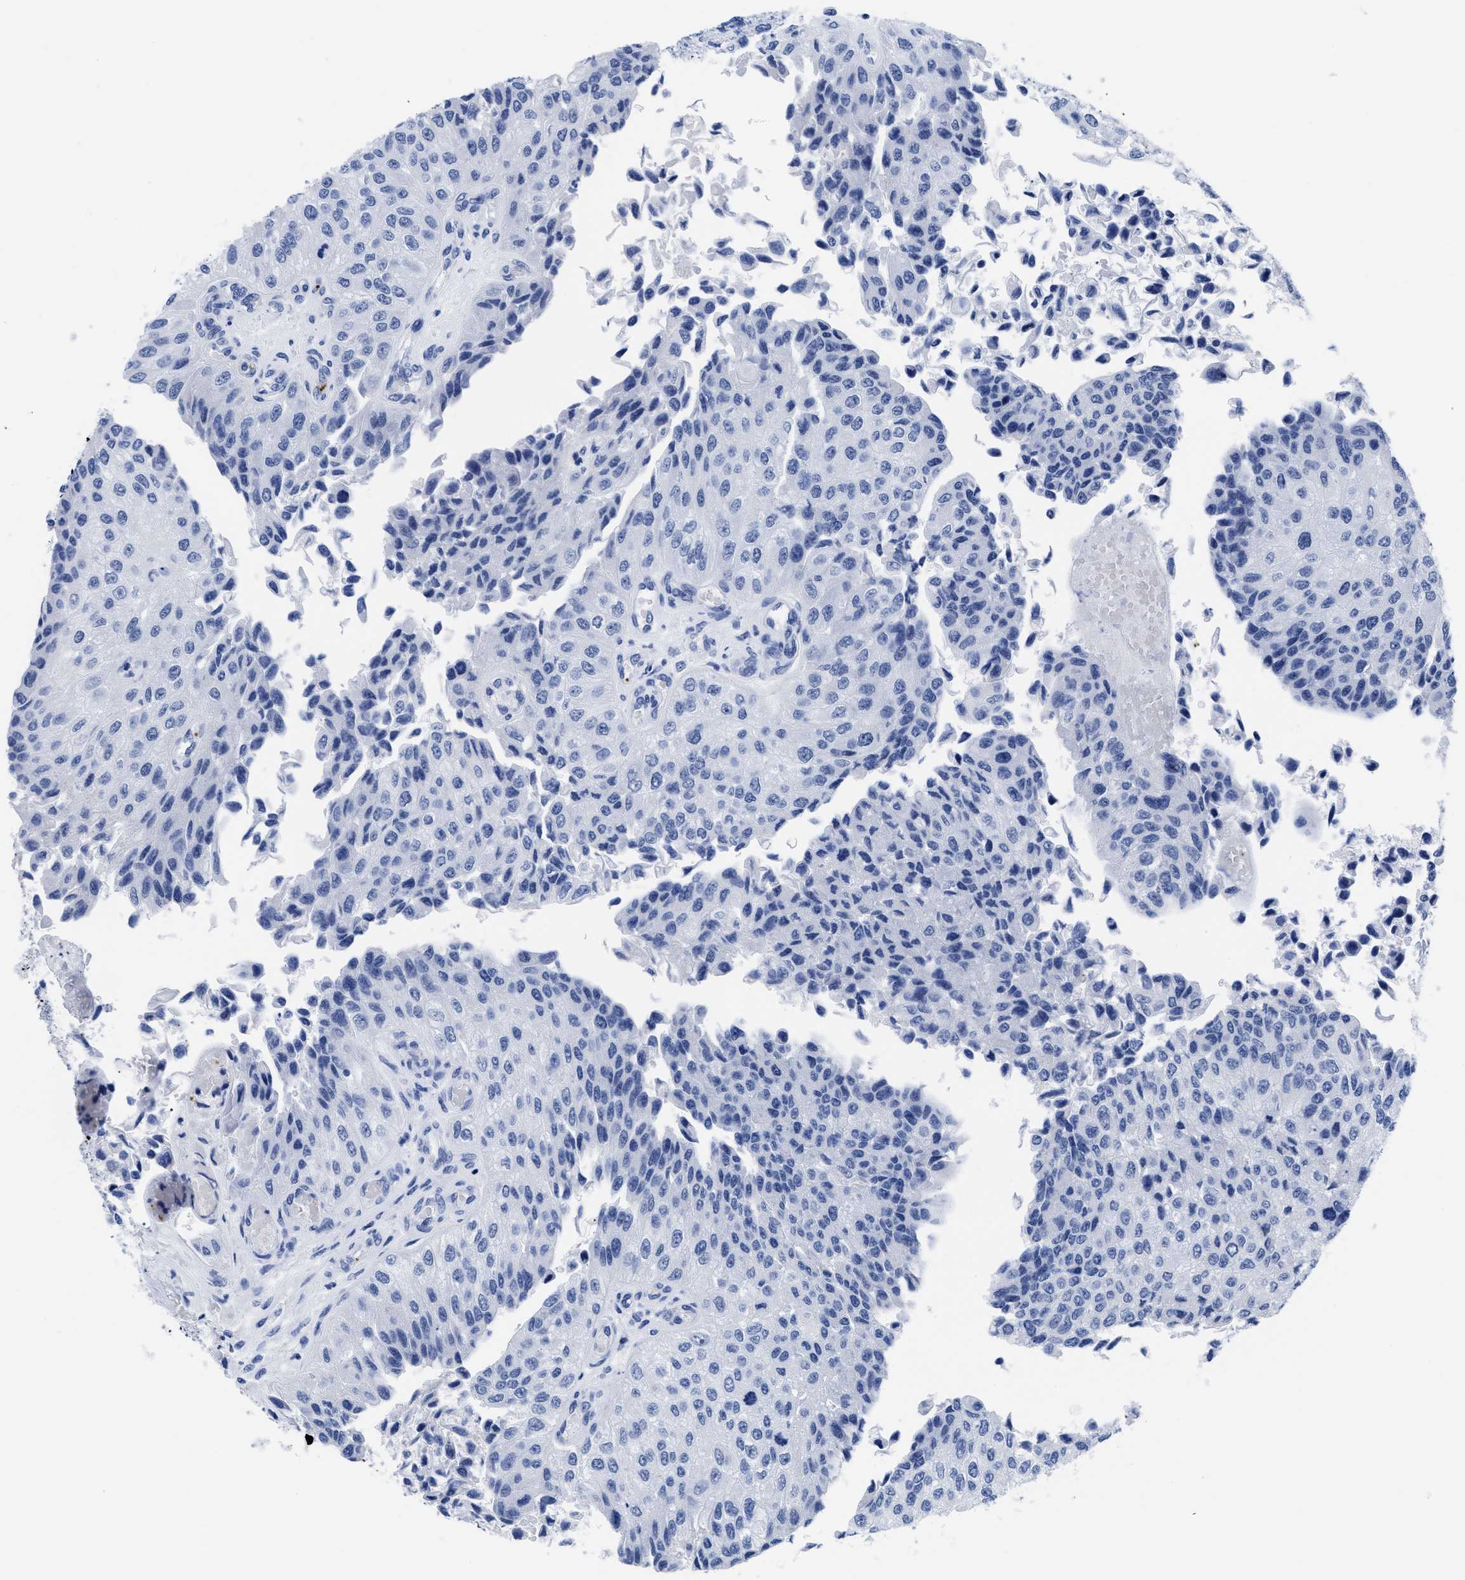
{"staining": {"intensity": "negative", "quantity": "none", "location": "none"}, "tissue": "urothelial cancer", "cell_type": "Tumor cells", "image_type": "cancer", "snomed": [{"axis": "morphology", "description": "Urothelial carcinoma, High grade"}, {"axis": "topography", "description": "Kidney"}, {"axis": "topography", "description": "Urinary bladder"}], "caption": "IHC micrograph of human urothelial cancer stained for a protein (brown), which displays no expression in tumor cells.", "gene": "TREML1", "patient": {"sex": "male", "age": 77}}